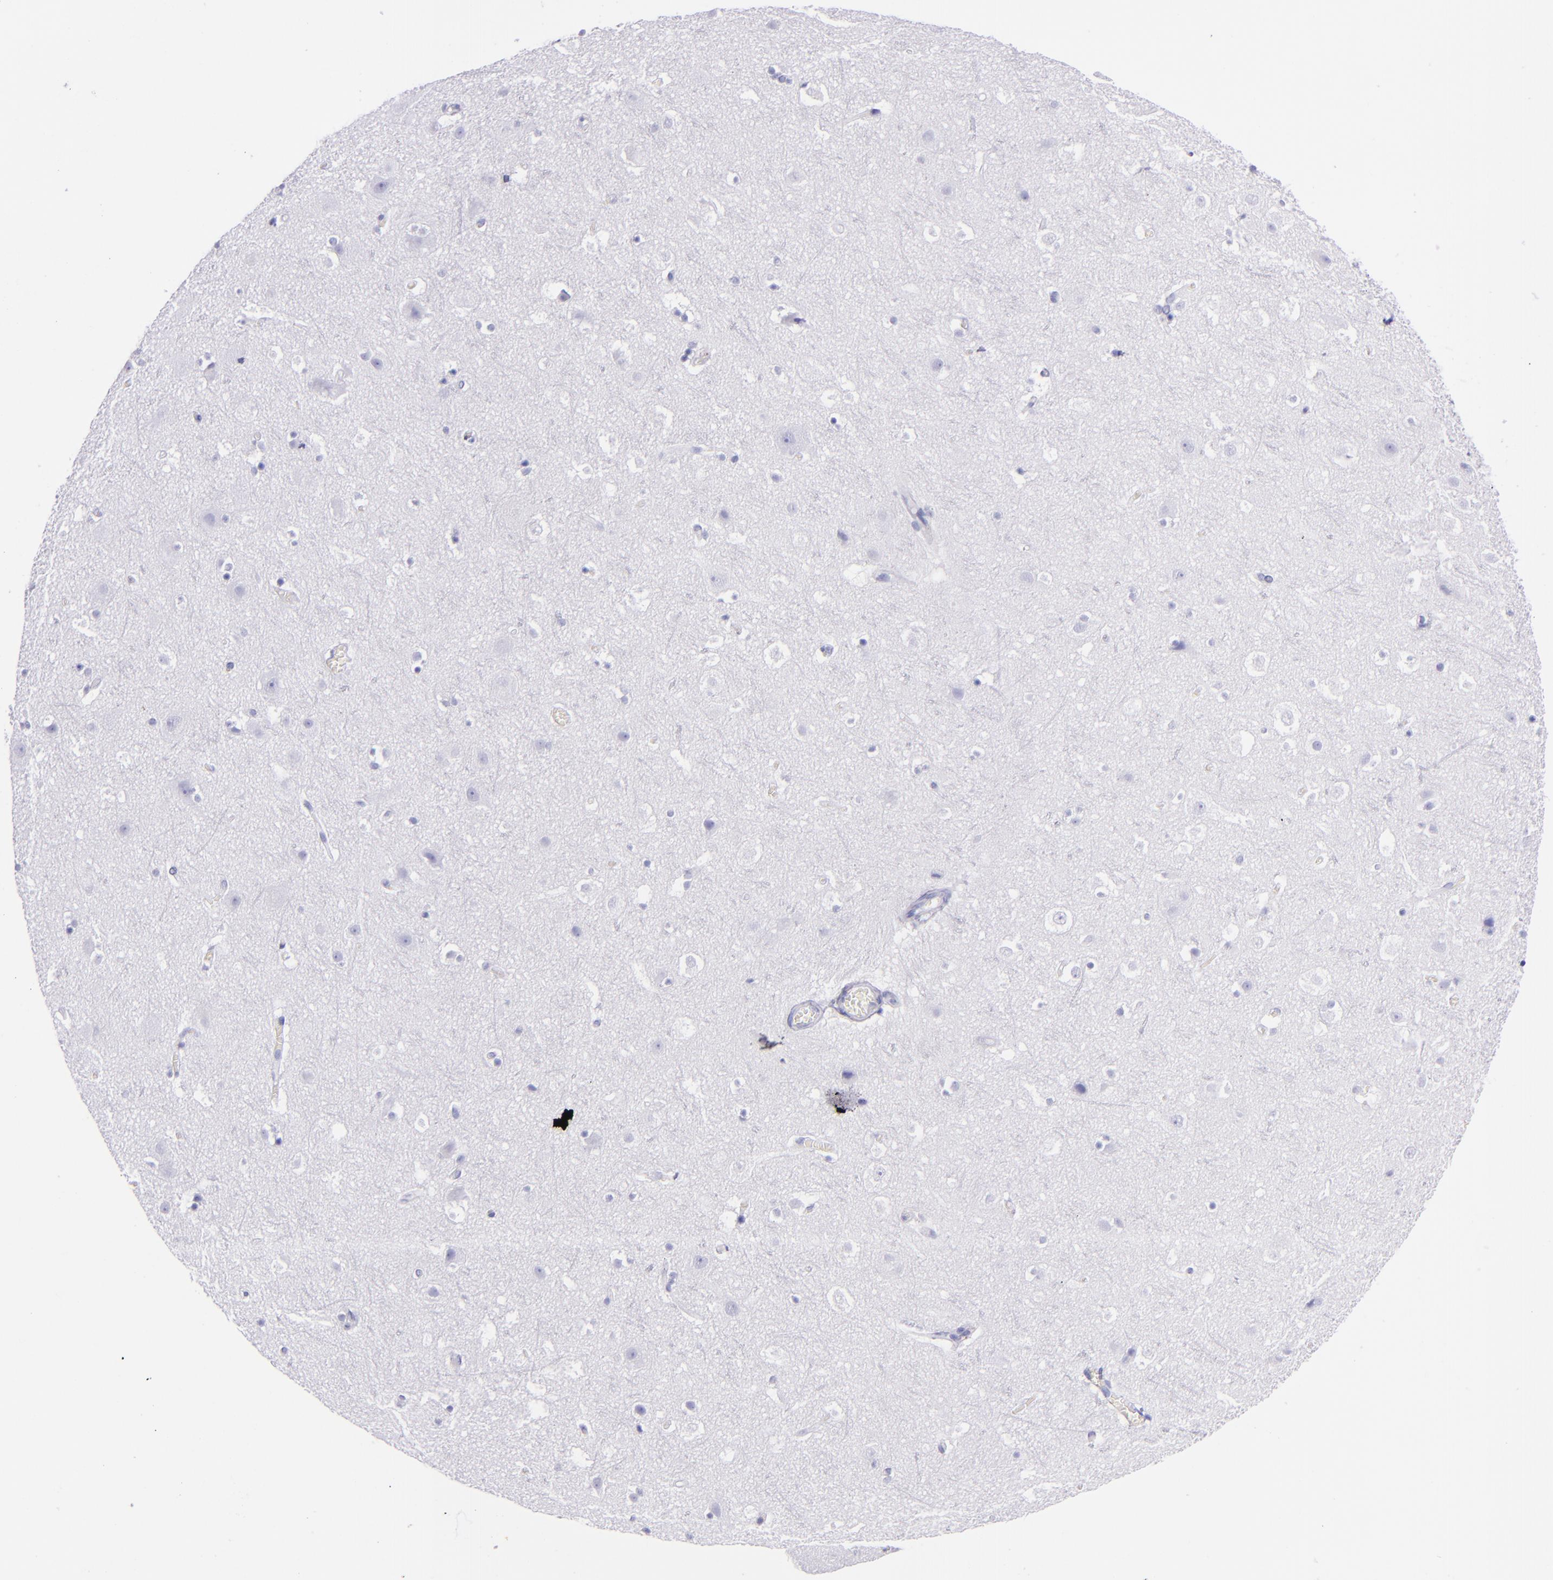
{"staining": {"intensity": "negative", "quantity": "none", "location": "none"}, "tissue": "cerebral cortex", "cell_type": "Endothelial cells", "image_type": "normal", "snomed": [{"axis": "morphology", "description": "Normal tissue, NOS"}, {"axis": "topography", "description": "Cerebral cortex"}], "caption": "High magnification brightfield microscopy of unremarkable cerebral cortex stained with DAB (brown) and counterstained with hematoxylin (blue): endothelial cells show no significant positivity. (DAB immunohistochemistry (IHC) with hematoxylin counter stain).", "gene": "SFTPB", "patient": {"sex": "male", "age": 45}}